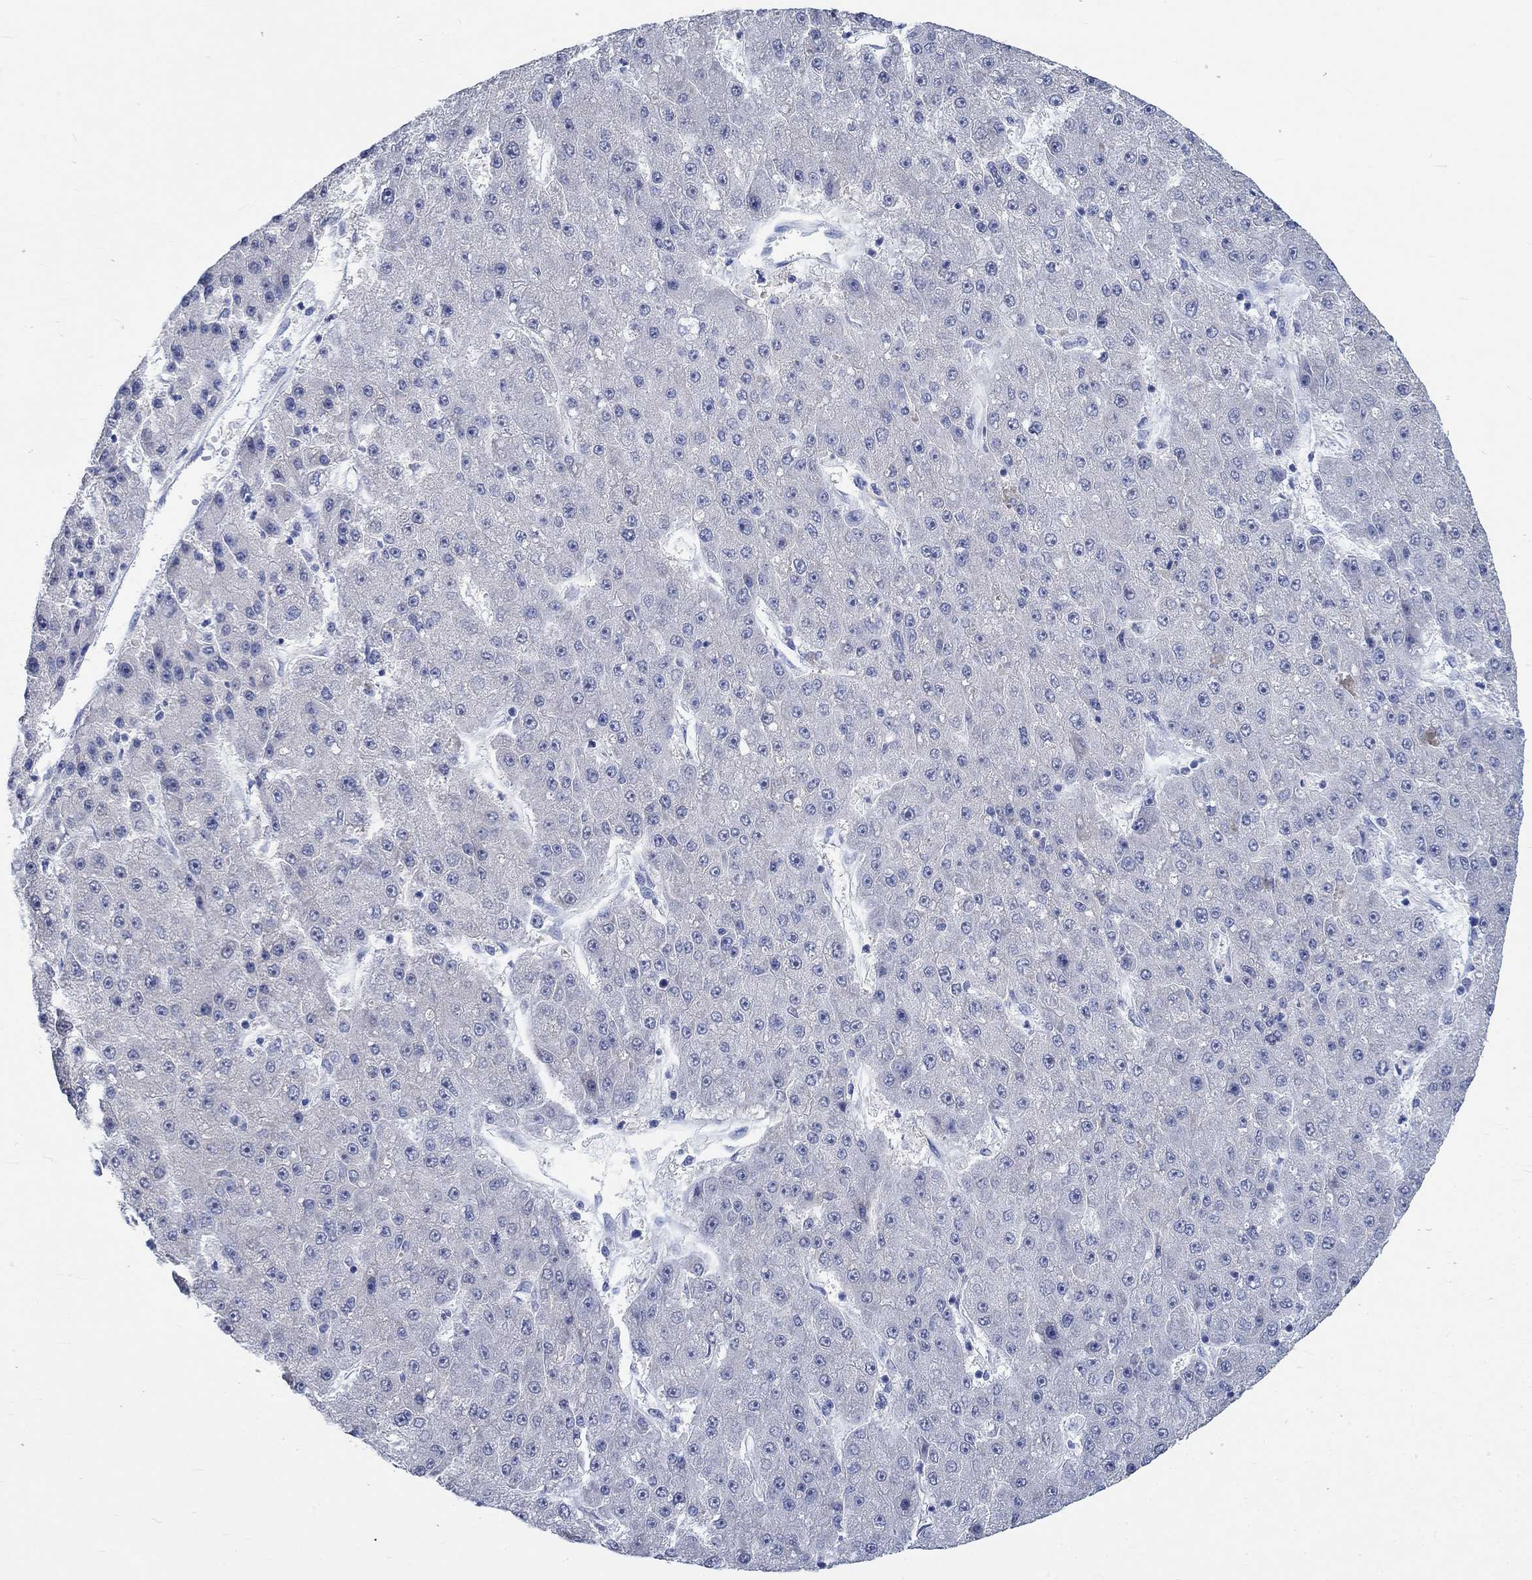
{"staining": {"intensity": "negative", "quantity": "none", "location": "none"}, "tissue": "liver cancer", "cell_type": "Tumor cells", "image_type": "cancer", "snomed": [{"axis": "morphology", "description": "Carcinoma, Hepatocellular, NOS"}, {"axis": "topography", "description": "Liver"}], "caption": "Immunohistochemistry (IHC) image of neoplastic tissue: liver cancer stained with DAB (3,3'-diaminobenzidine) exhibits no significant protein positivity in tumor cells.", "gene": "C4orf47", "patient": {"sex": "male", "age": 67}}